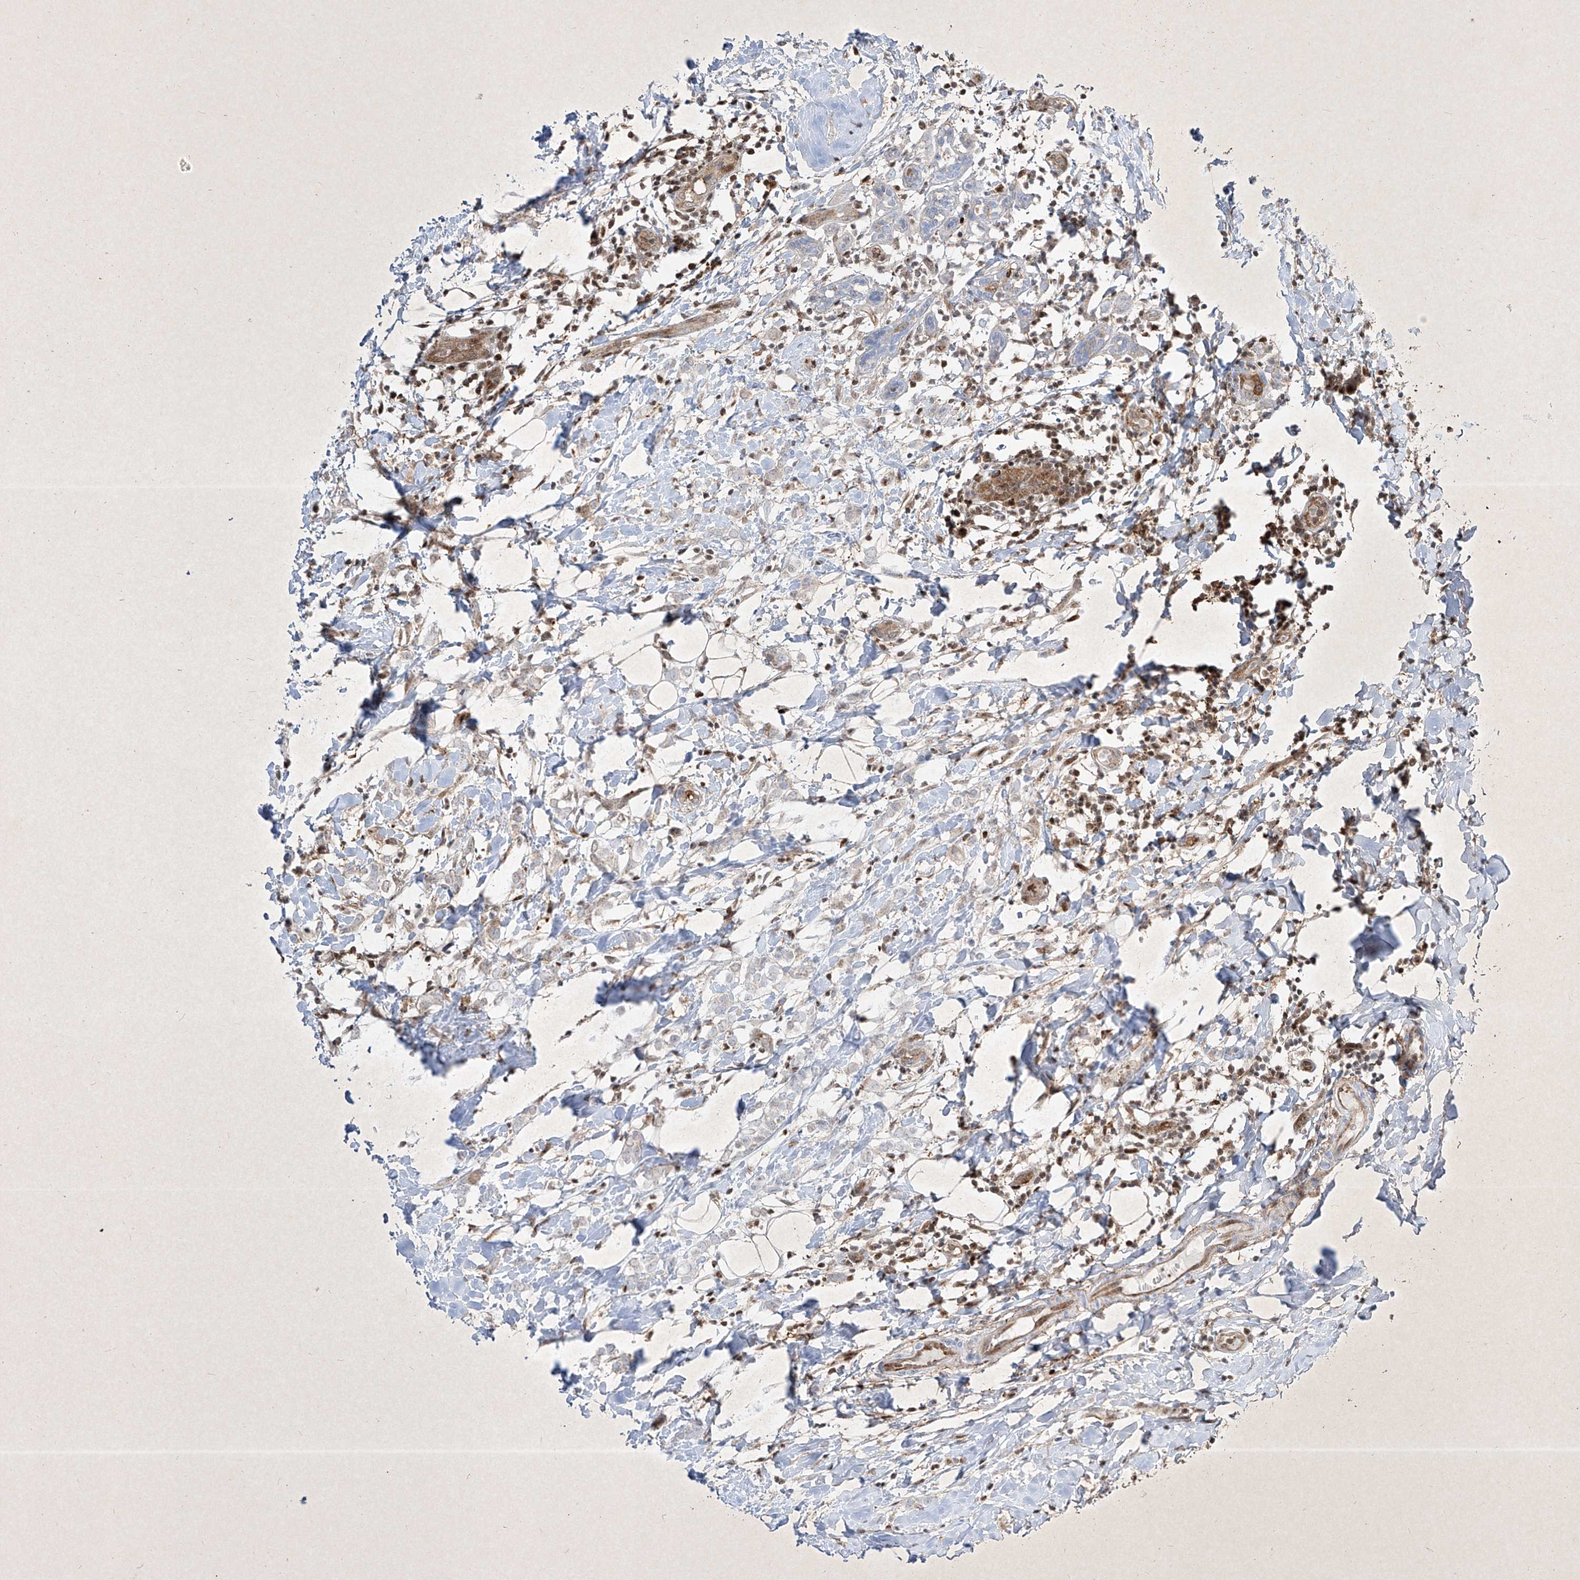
{"staining": {"intensity": "negative", "quantity": "none", "location": "none"}, "tissue": "breast cancer", "cell_type": "Tumor cells", "image_type": "cancer", "snomed": [{"axis": "morphology", "description": "Normal tissue, NOS"}, {"axis": "morphology", "description": "Lobular carcinoma"}, {"axis": "topography", "description": "Breast"}], "caption": "Tumor cells show no significant expression in breast cancer (lobular carcinoma).", "gene": "PSMB10", "patient": {"sex": "female", "age": 47}}